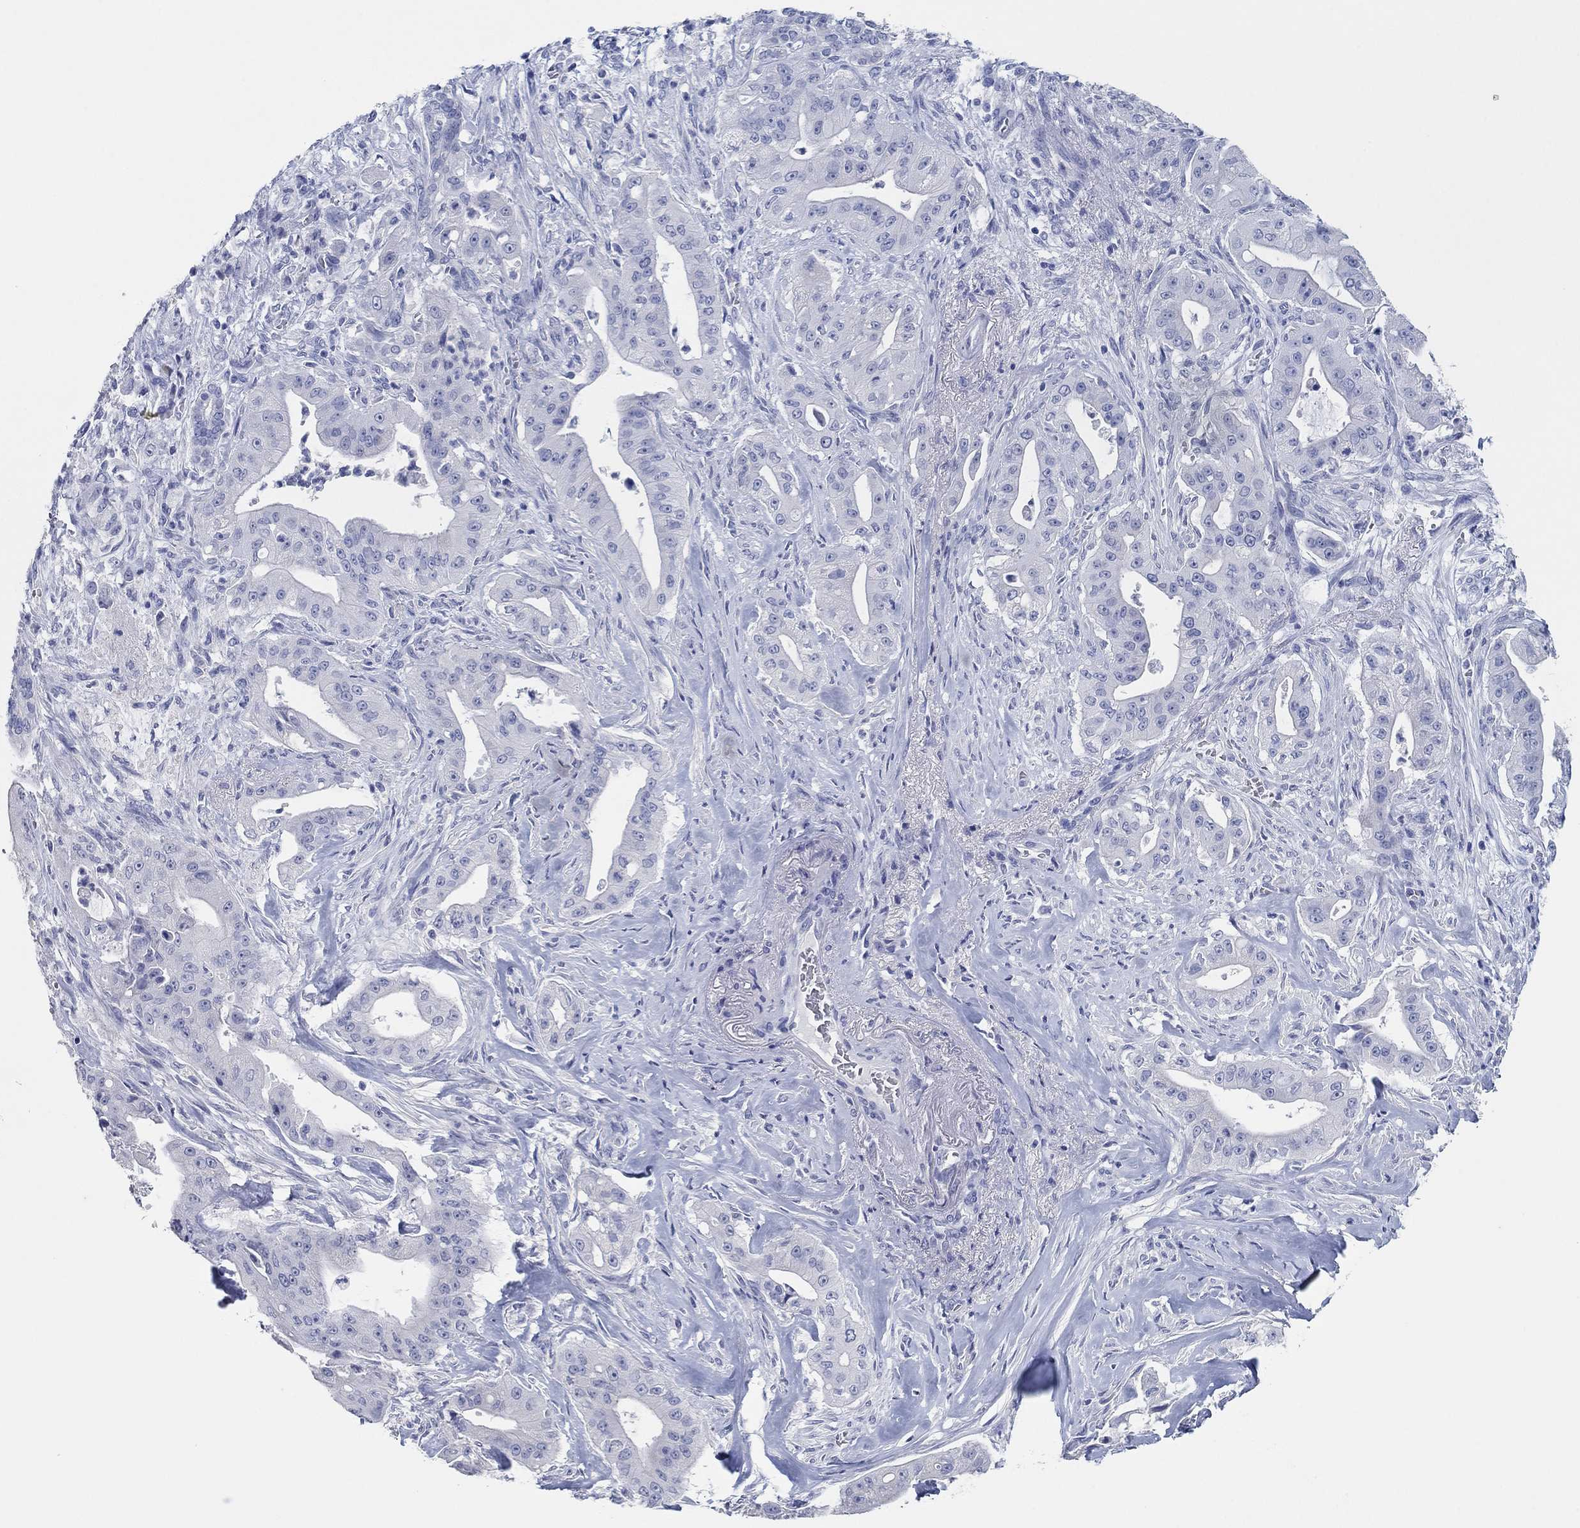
{"staining": {"intensity": "negative", "quantity": "none", "location": "none"}, "tissue": "pancreatic cancer", "cell_type": "Tumor cells", "image_type": "cancer", "snomed": [{"axis": "morphology", "description": "Normal tissue, NOS"}, {"axis": "morphology", "description": "Inflammation, NOS"}, {"axis": "morphology", "description": "Adenocarcinoma, NOS"}, {"axis": "topography", "description": "Pancreas"}], "caption": "An image of pancreatic cancer stained for a protein demonstrates no brown staining in tumor cells. (DAB immunohistochemistry with hematoxylin counter stain).", "gene": "POU5F1", "patient": {"sex": "male", "age": 57}}